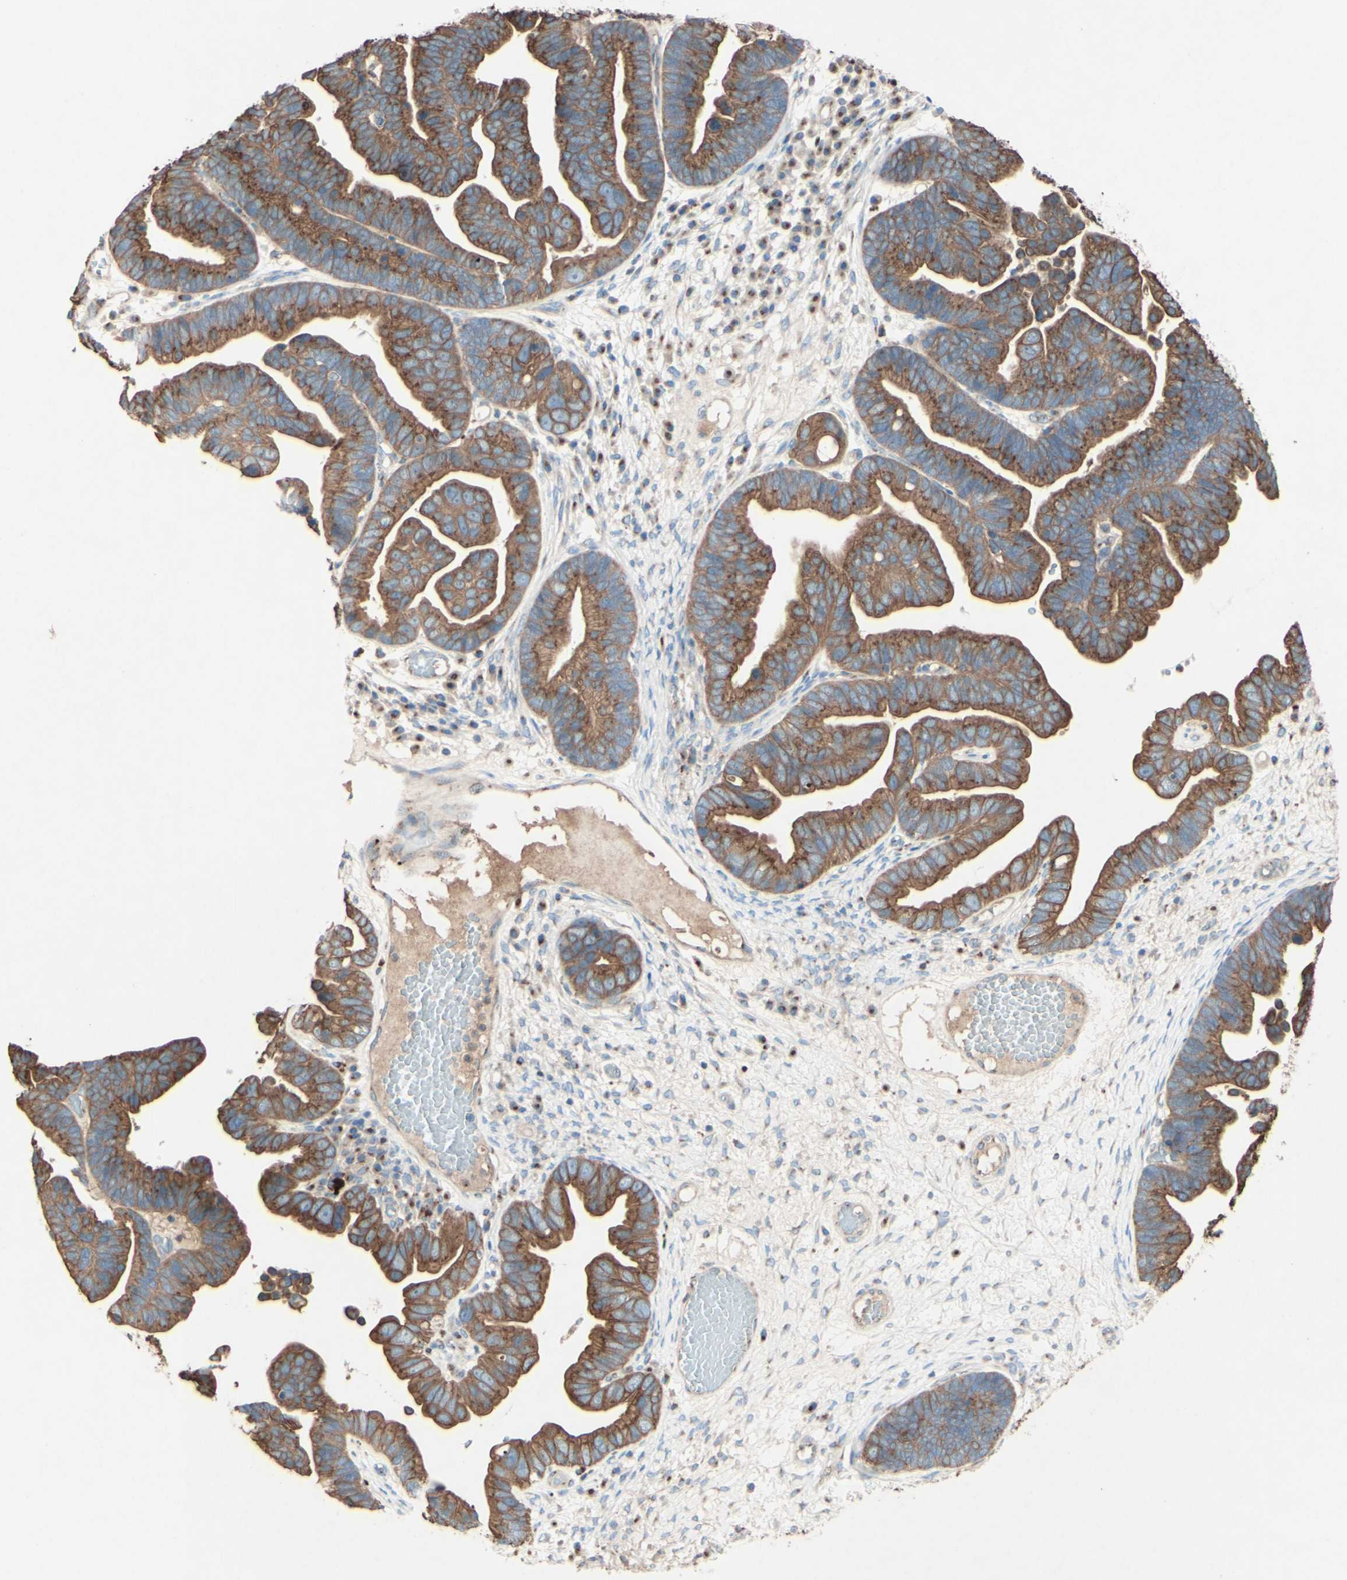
{"staining": {"intensity": "moderate", "quantity": ">75%", "location": "cytoplasmic/membranous"}, "tissue": "ovarian cancer", "cell_type": "Tumor cells", "image_type": "cancer", "snomed": [{"axis": "morphology", "description": "Cystadenocarcinoma, serous, NOS"}, {"axis": "topography", "description": "Ovary"}], "caption": "Human ovarian cancer stained with a protein marker reveals moderate staining in tumor cells.", "gene": "MTM1", "patient": {"sex": "female", "age": 56}}